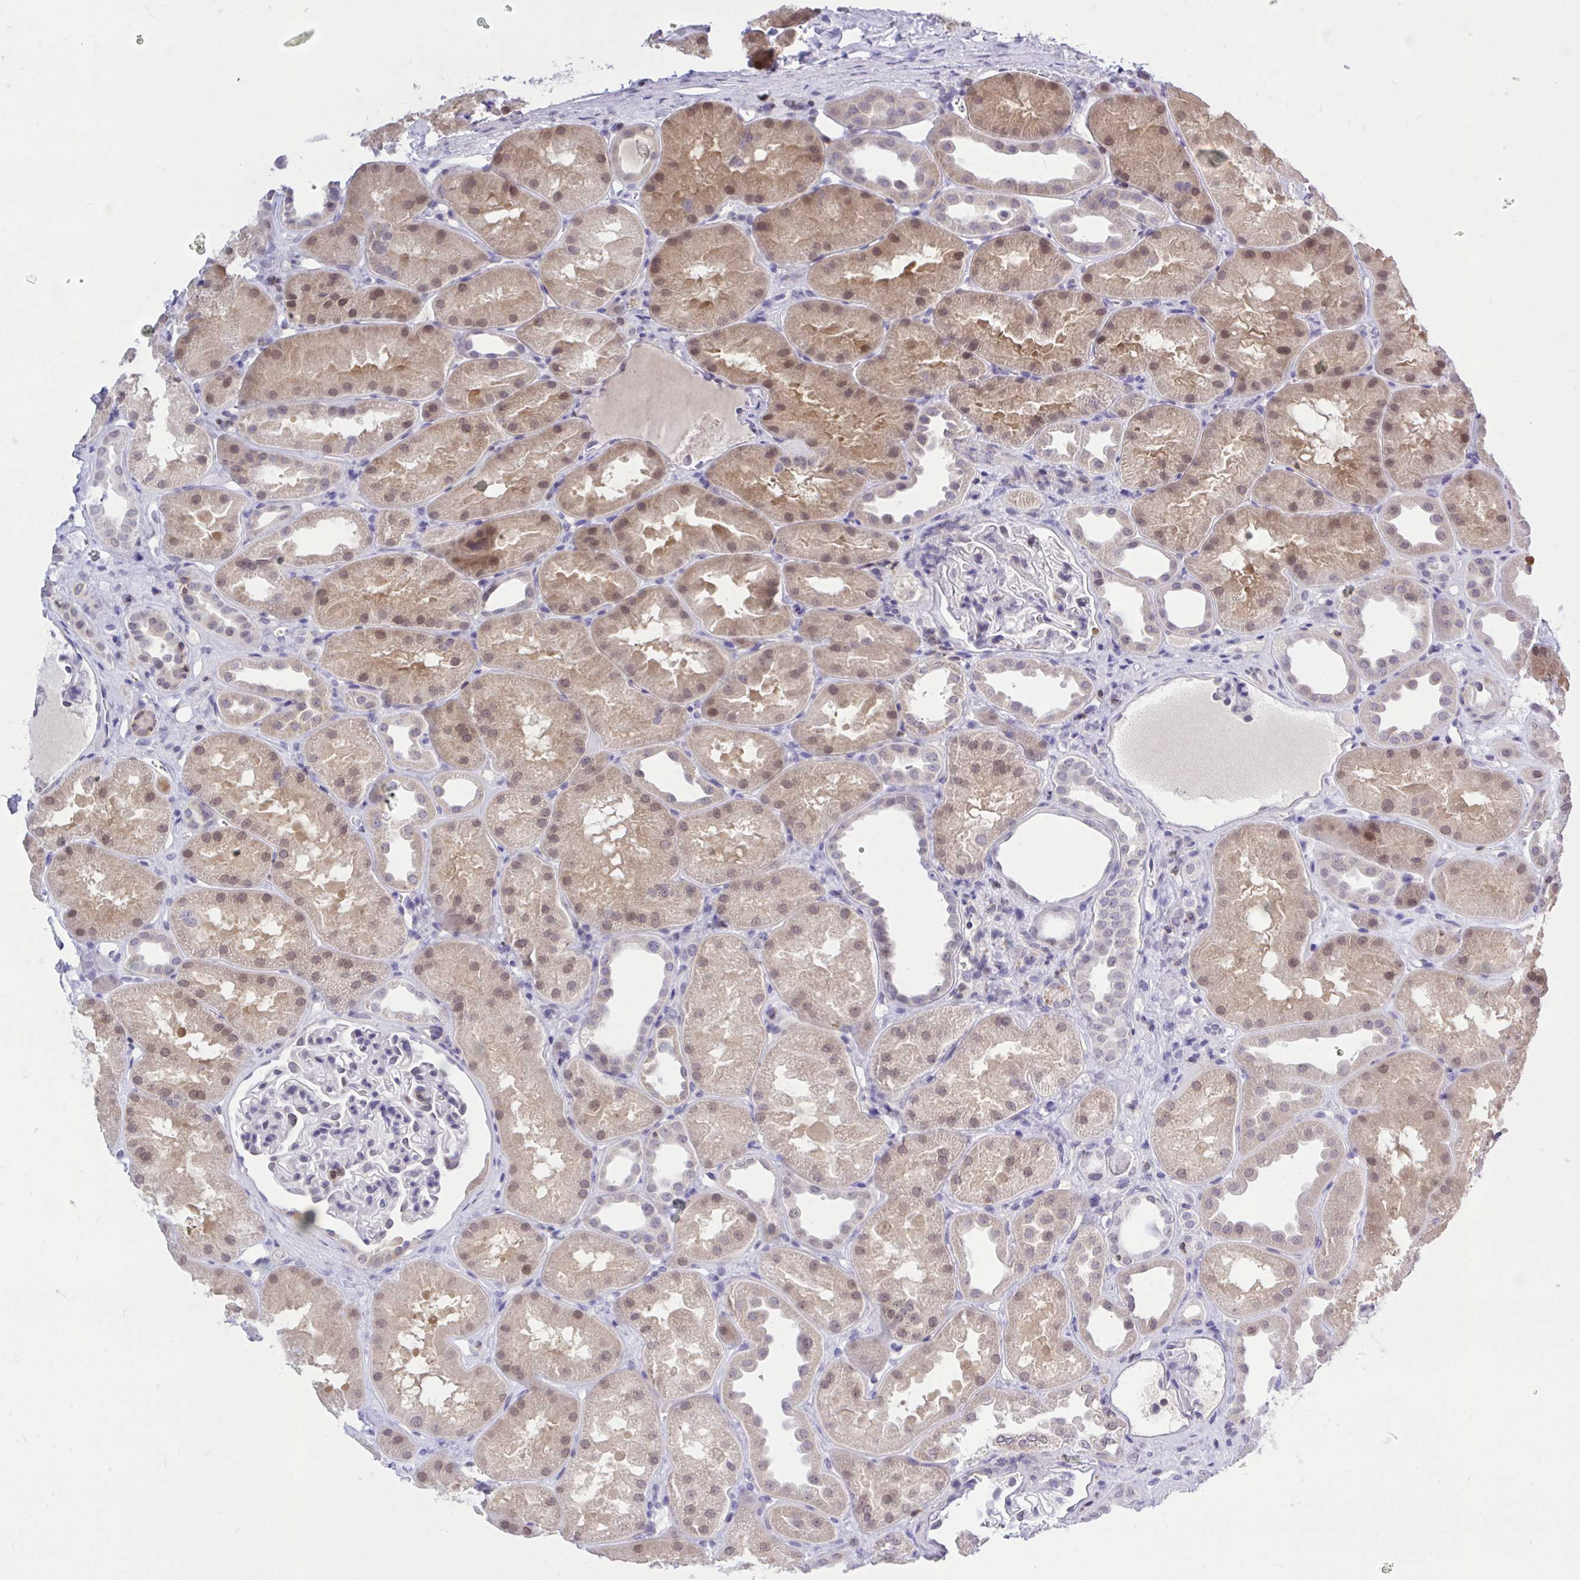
{"staining": {"intensity": "negative", "quantity": "none", "location": "none"}, "tissue": "kidney", "cell_type": "Cells in glomeruli", "image_type": "normal", "snomed": [{"axis": "morphology", "description": "Normal tissue, NOS"}, {"axis": "topography", "description": "Kidney"}], "caption": "Unremarkable kidney was stained to show a protein in brown. There is no significant positivity in cells in glomeruli. (Stains: DAB IHC with hematoxylin counter stain, Microscopy: brightfield microscopy at high magnification).", "gene": "CXCL8", "patient": {"sex": "male", "age": 61}}